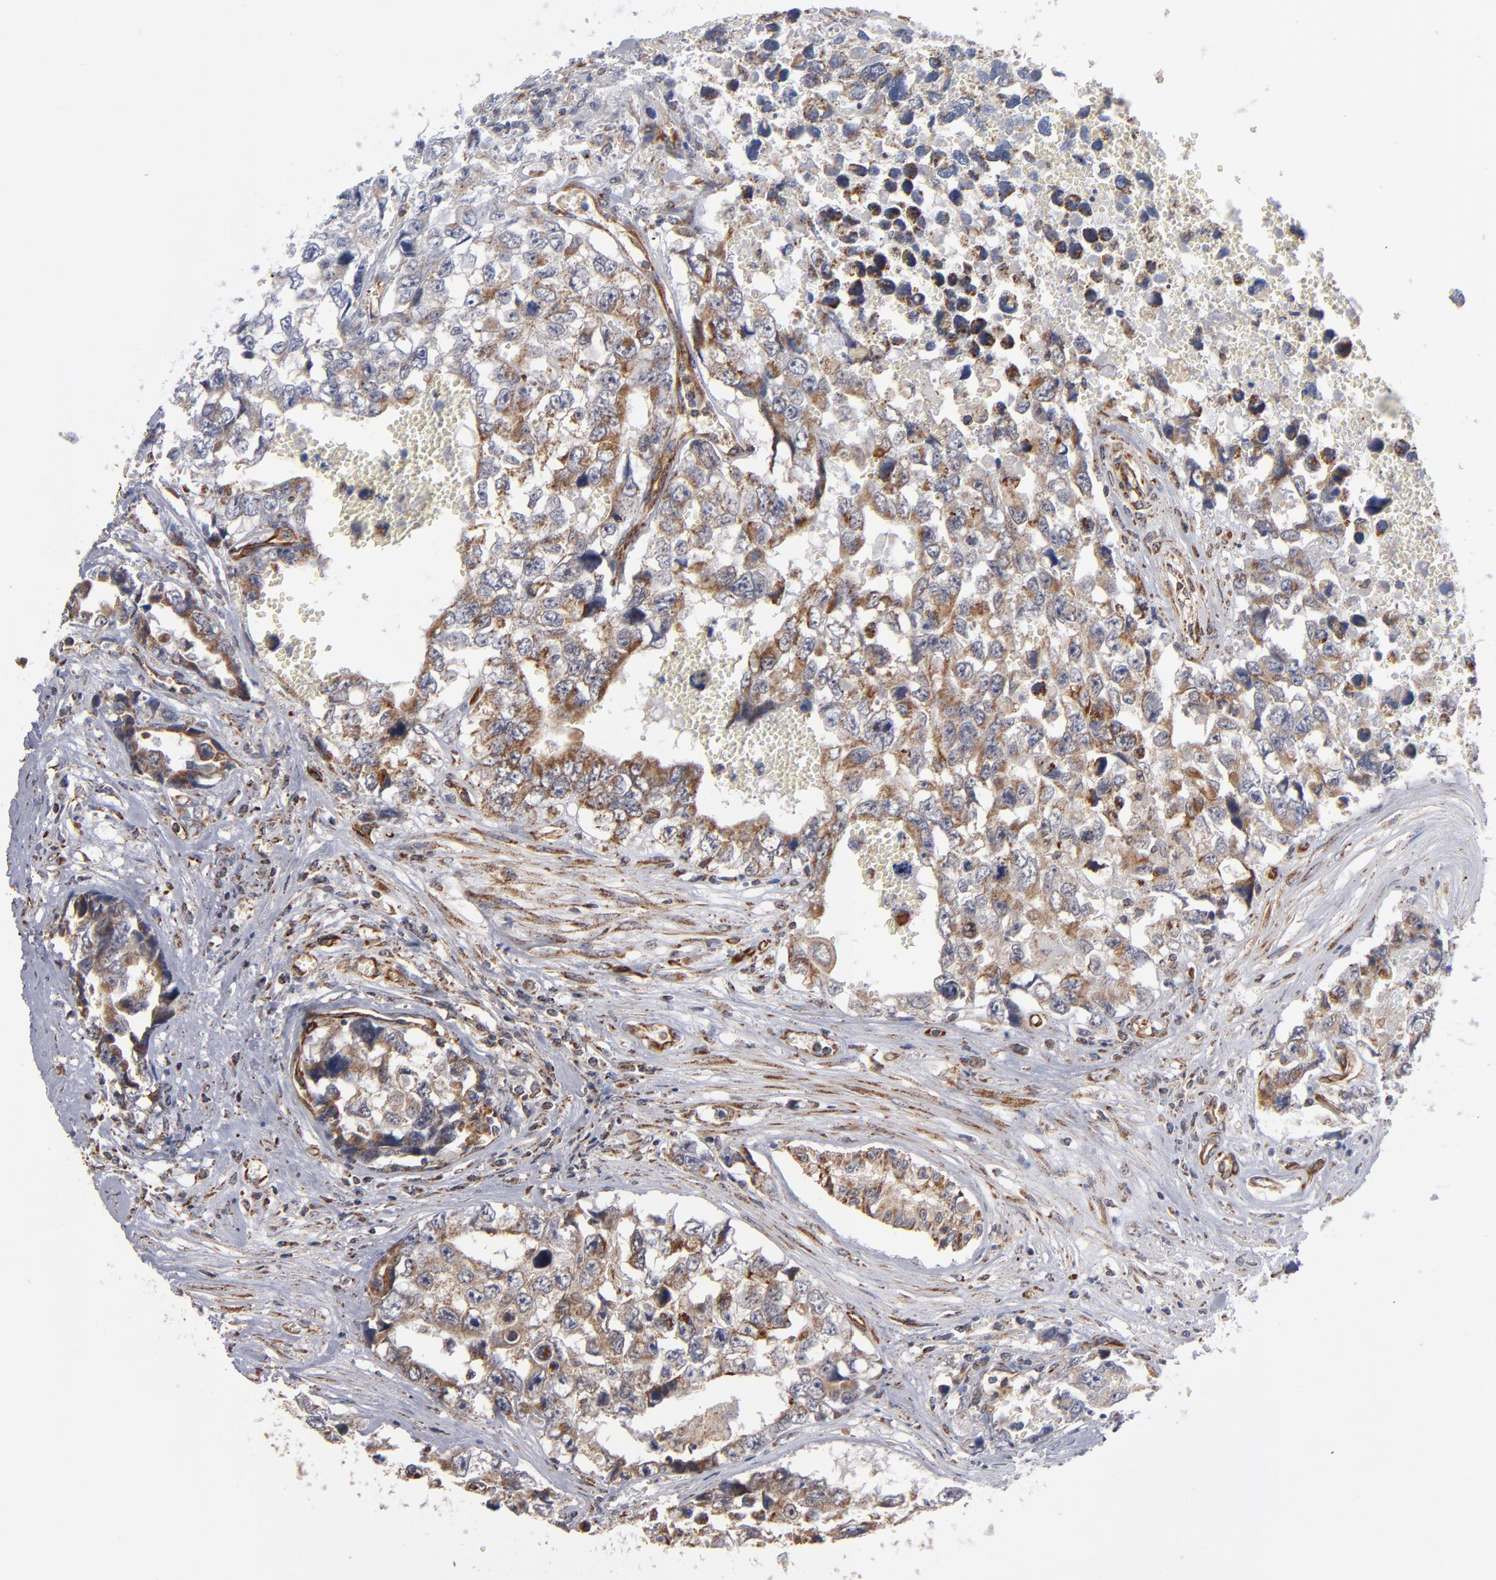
{"staining": {"intensity": "moderate", "quantity": ">75%", "location": "cytoplasmic/membranous"}, "tissue": "testis cancer", "cell_type": "Tumor cells", "image_type": "cancer", "snomed": [{"axis": "morphology", "description": "Carcinoma, Embryonal, NOS"}, {"axis": "topography", "description": "Testis"}], "caption": "Moderate cytoplasmic/membranous positivity is appreciated in approximately >75% of tumor cells in testis cancer.", "gene": "MIPOL1", "patient": {"sex": "male", "age": 31}}